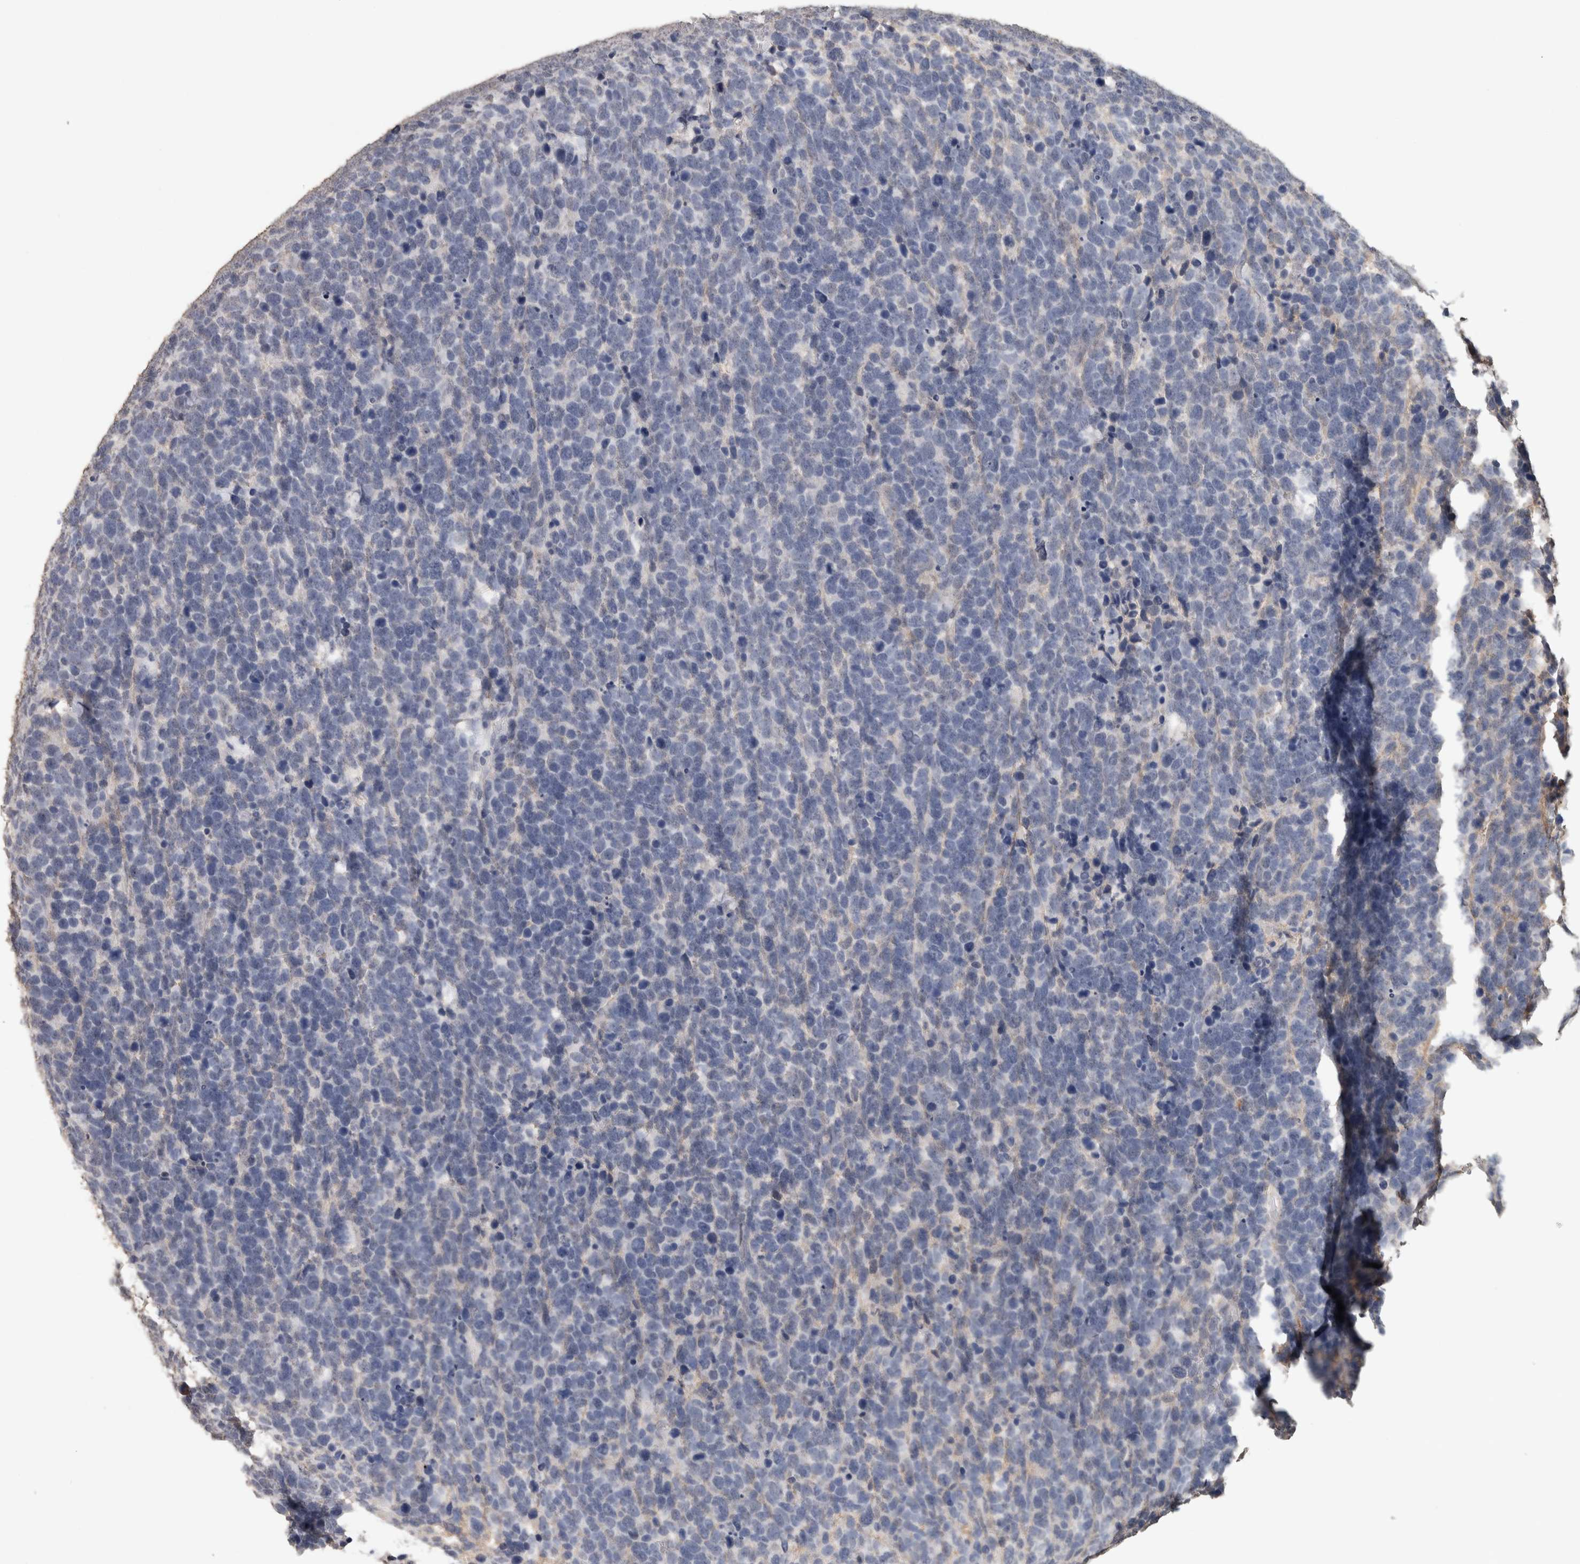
{"staining": {"intensity": "negative", "quantity": "none", "location": "none"}, "tissue": "urothelial cancer", "cell_type": "Tumor cells", "image_type": "cancer", "snomed": [{"axis": "morphology", "description": "Urothelial carcinoma, High grade"}, {"axis": "topography", "description": "Urinary bladder"}], "caption": "Human urothelial cancer stained for a protein using immunohistochemistry shows no expression in tumor cells.", "gene": "LTBP1", "patient": {"sex": "female", "age": 82}}